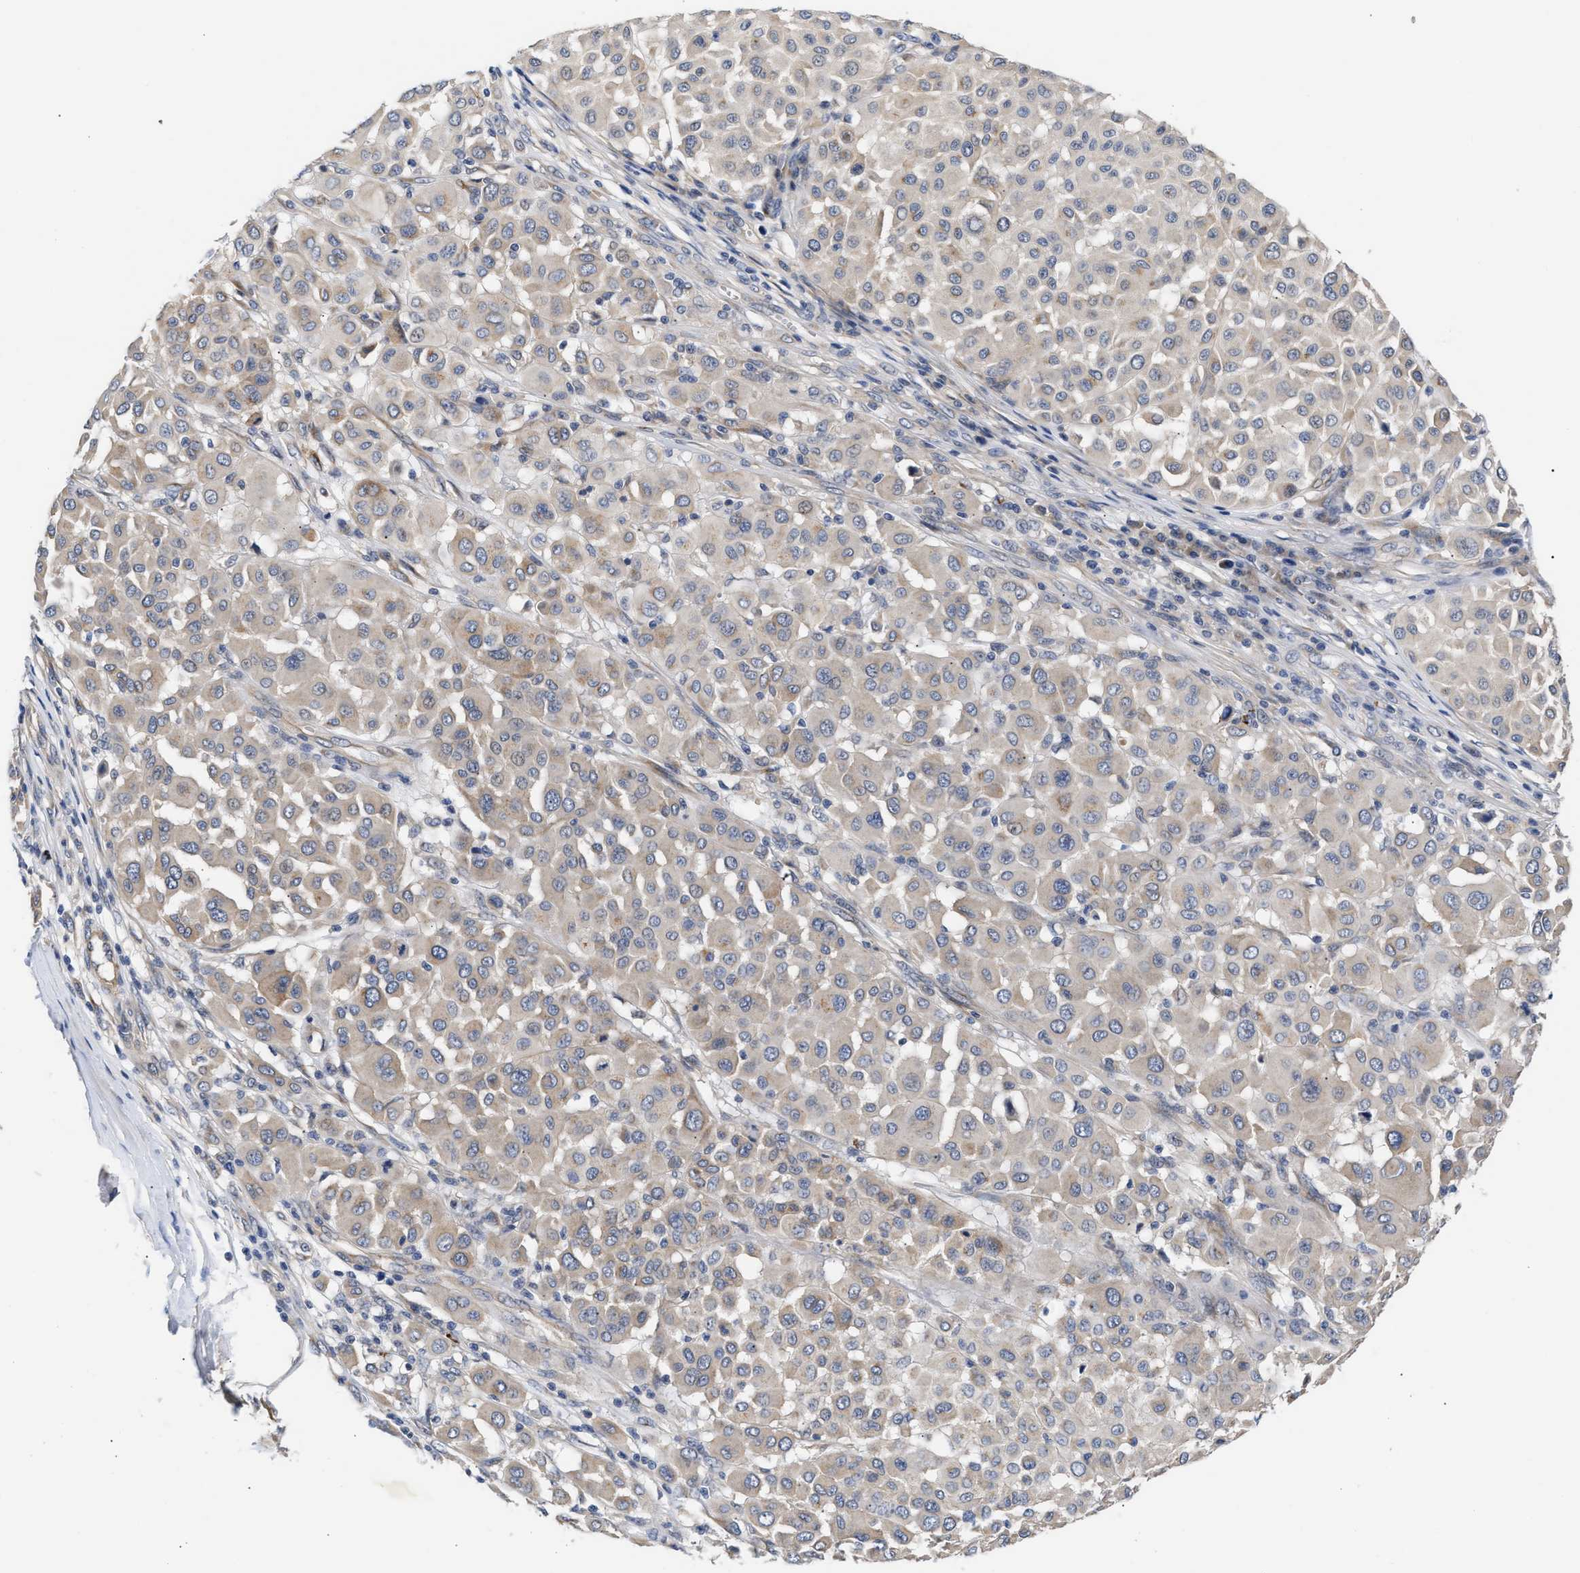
{"staining": {"intensity": "weak", "quantity": "<25%", "location": "cytoplasmic/membranous"}, "tissue": "melanoma", "cell_type": "Tumor cells", "image_type": "cancer", "snomed": [{"axis": "morphology", "description": "Malignant melanoma, Metastatic site"}, {"axis": "topography", "description": "Soft tissue"}], "caption": "A high-resolution photomicrograph shows immunohistochemistry staining of melanoma, which demonstrates no significant expression in tumor cells. Nuclei are stained in blue.", "gene": "CCDC146", "patient": {"sex": "male", "age": 41}}